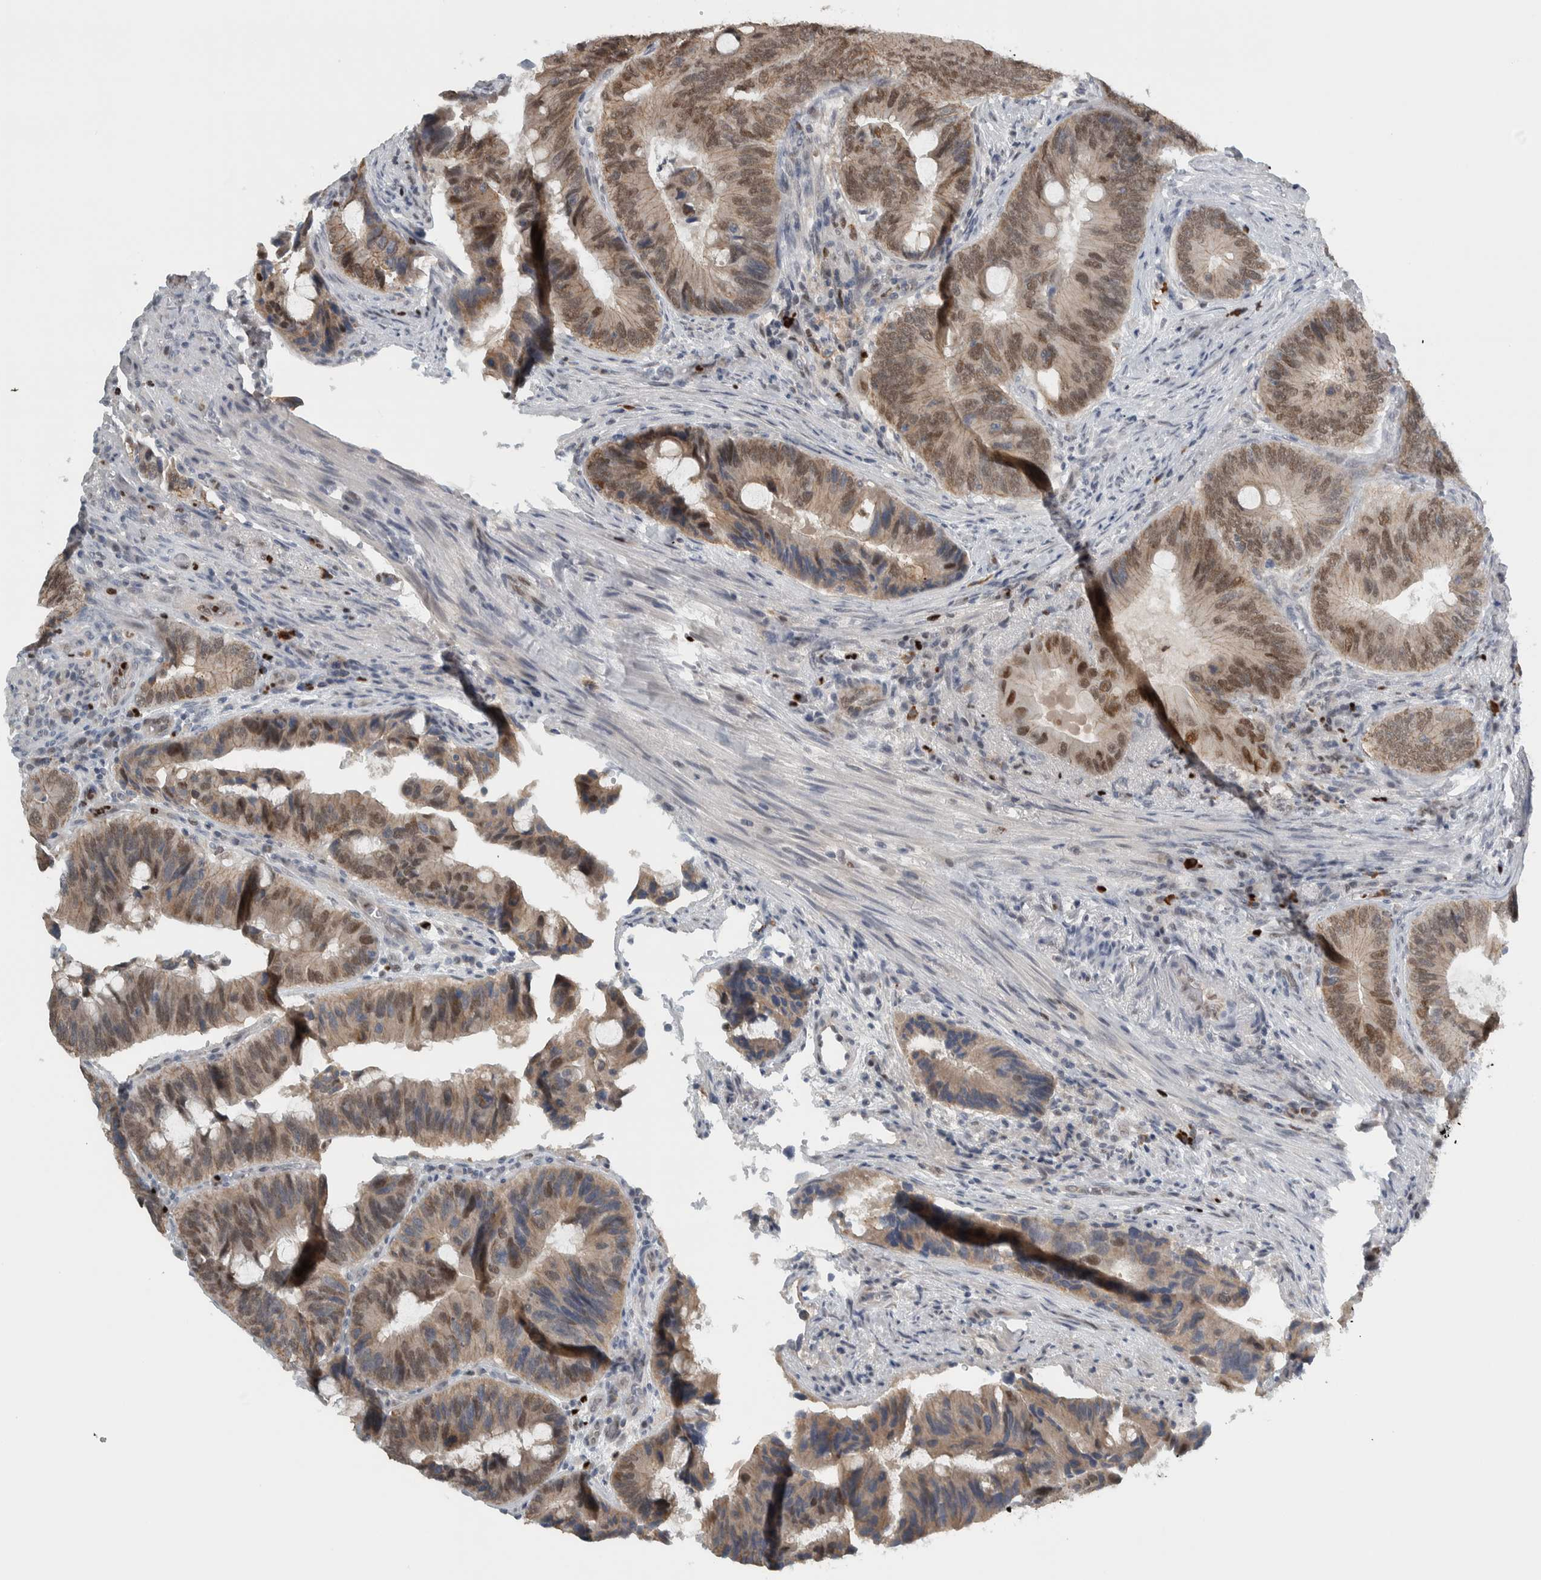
{"staining": {"intensity": "moderate", "quantity": ">75%", "location": "nuclear"}, "tissue": "colorectal cancer", "cell_type": "Tumor cells", "image_type": "cancer", "snomed": [{"axis": "morphology", "description": "Adenocarcinoma, NOS"}, {"axis": "topography", "description": "Colon"}], "caption": "Adenocarcinoma (colorectal) stained with immunohistochemistry exhibits moderate nuclear expression in approximately >75% of tumor cells.", "gene": "ADPRM", "patient": {"sex": "male", "age": 71}}